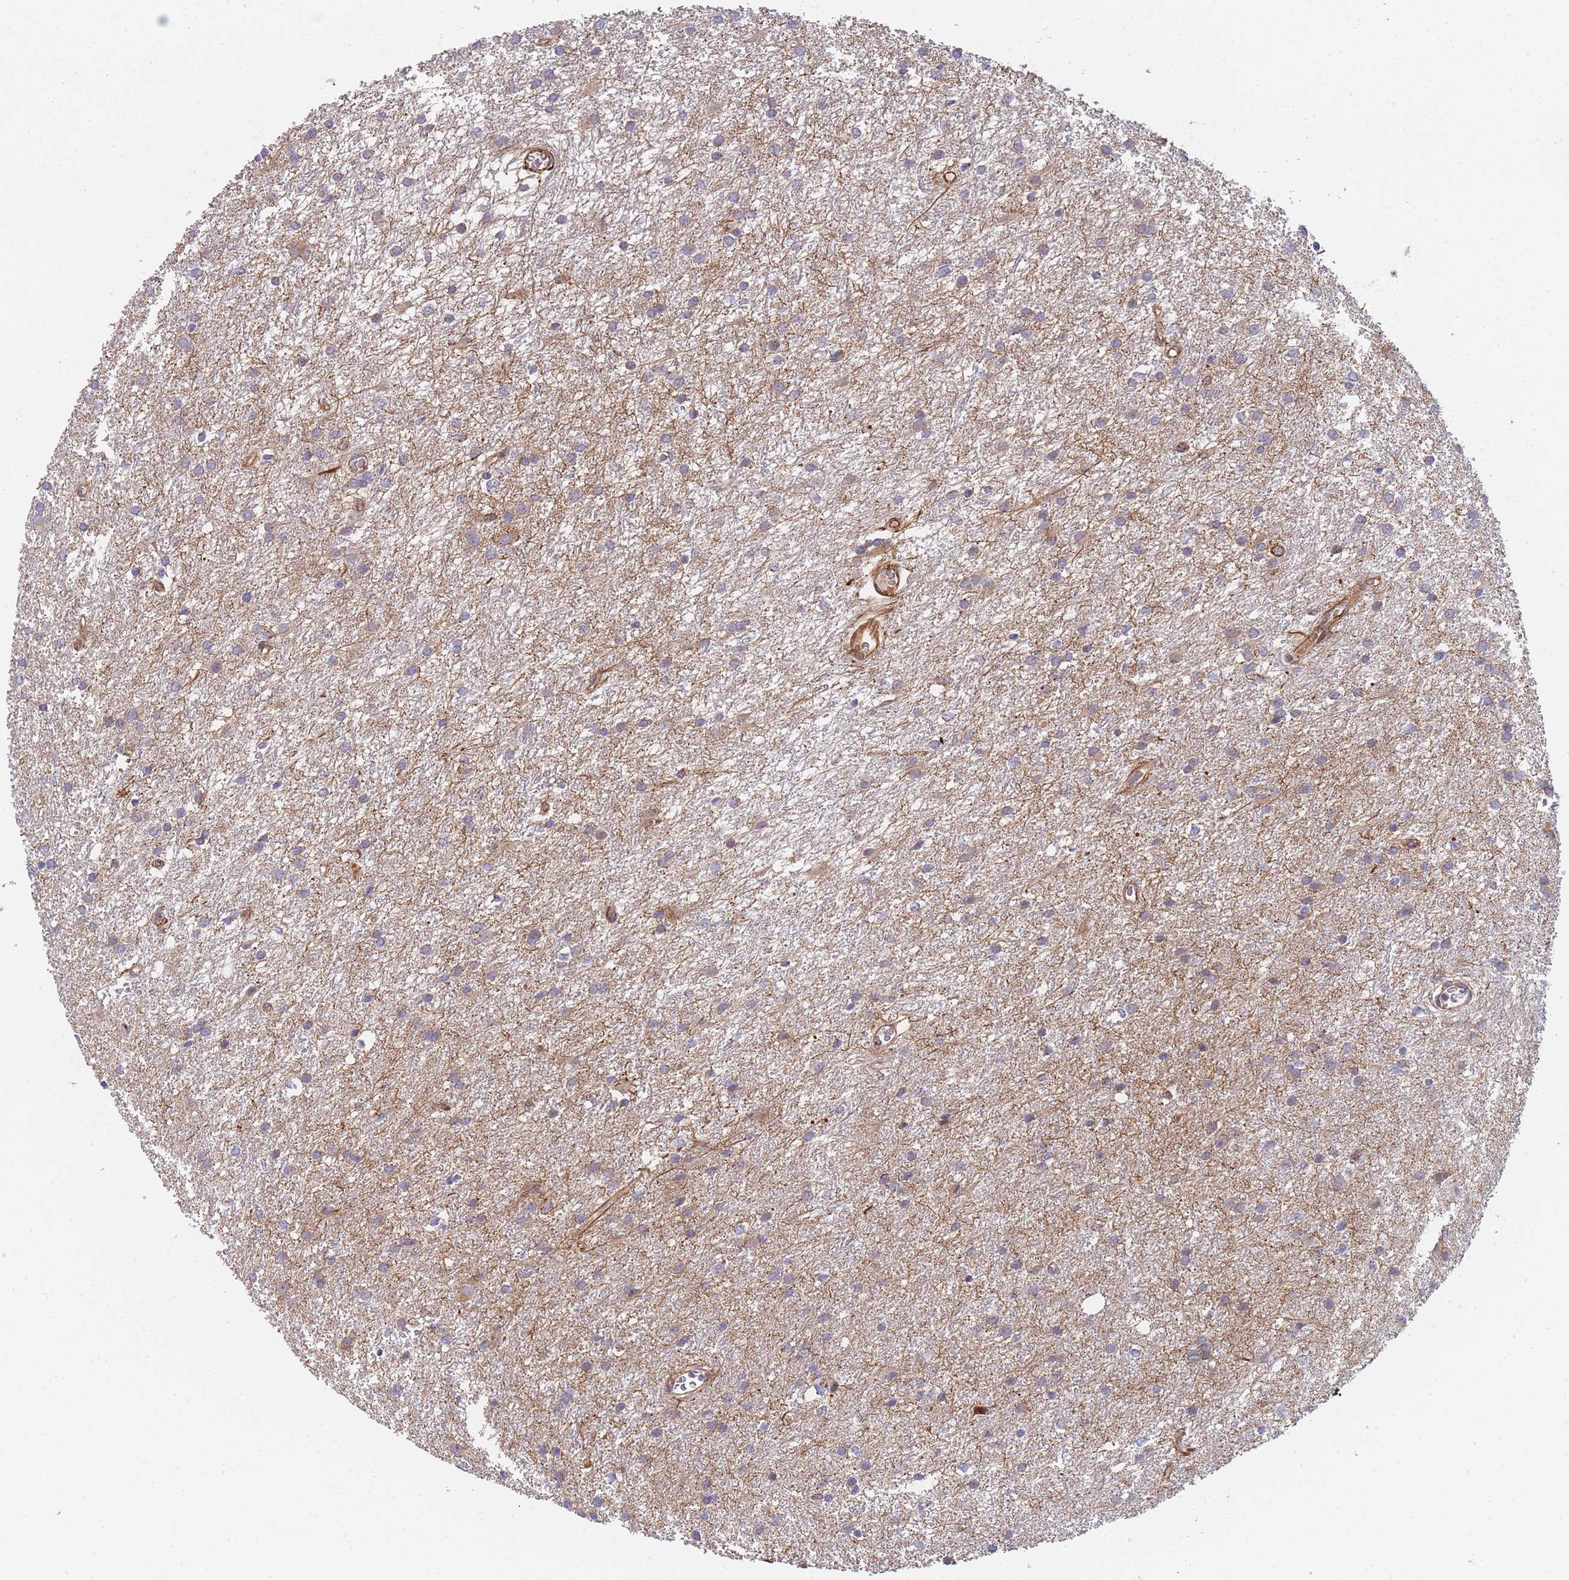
{"staining": {"intensity": "weak", "quantity": "<25%", "location": "cytoplasmic/membranous"}, "tissue": "glioma", "cell_type": "Tumor cells", "image_type": "cancer", "snomed": [{"axis": "morphology", "description": "Glioma, malignant, High grade"}, {"axis": "topography", "description": "Brain"}], "caption": "IHC image of neoplastic tissue: human glioma stained with DAB reveals no significant protein positivity in tumor cells.", "gene": "MTRES1", "patient": {"sex": "female", "age": 50}}